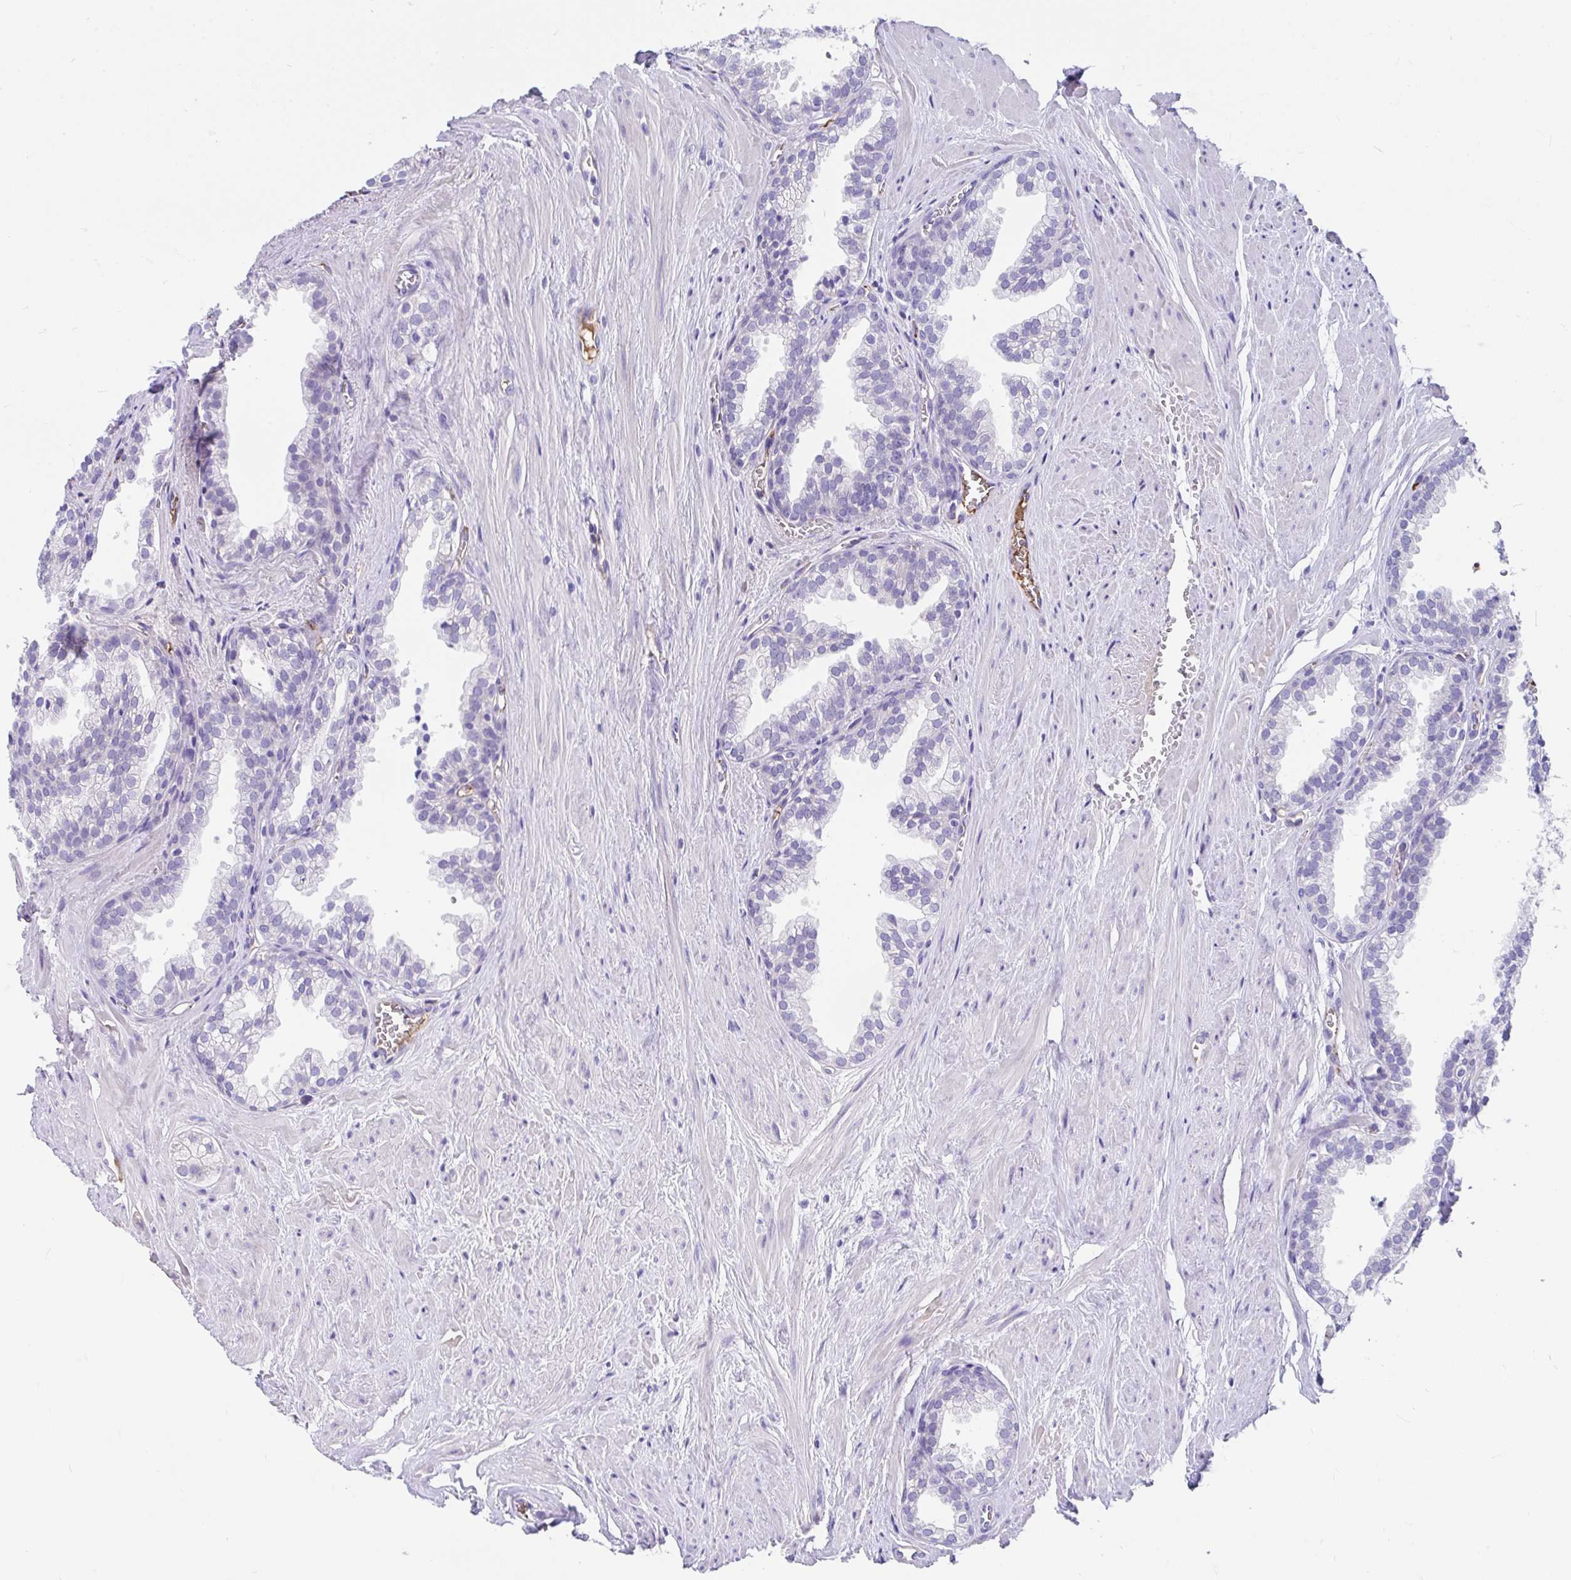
{"staining": {"intensity": "negative", "quantity": "none", "location": "none"}, "tissue": "prostate", "cell_type": "Glandular cells", "image_type": "normal", "snomed": [{"axis": "morphology", "description": "Normal tissue, NOS"}, {"axis": "topography", "description": "Prostate"}, {"axis": "topography", "description": "Peripheral nerve tissue"}], "caption": "Immunohistochemistry micrograph of benign prostate: prostate stained with DAB (3,3'-diaminobenzidine) displays no significant protein positivity in glandular cells. (Brightfield microscopy of DAB immunohistochemistry at high magnification).", "gene": "CCSAP", "patient": {"sex": "male", "age": 55}}